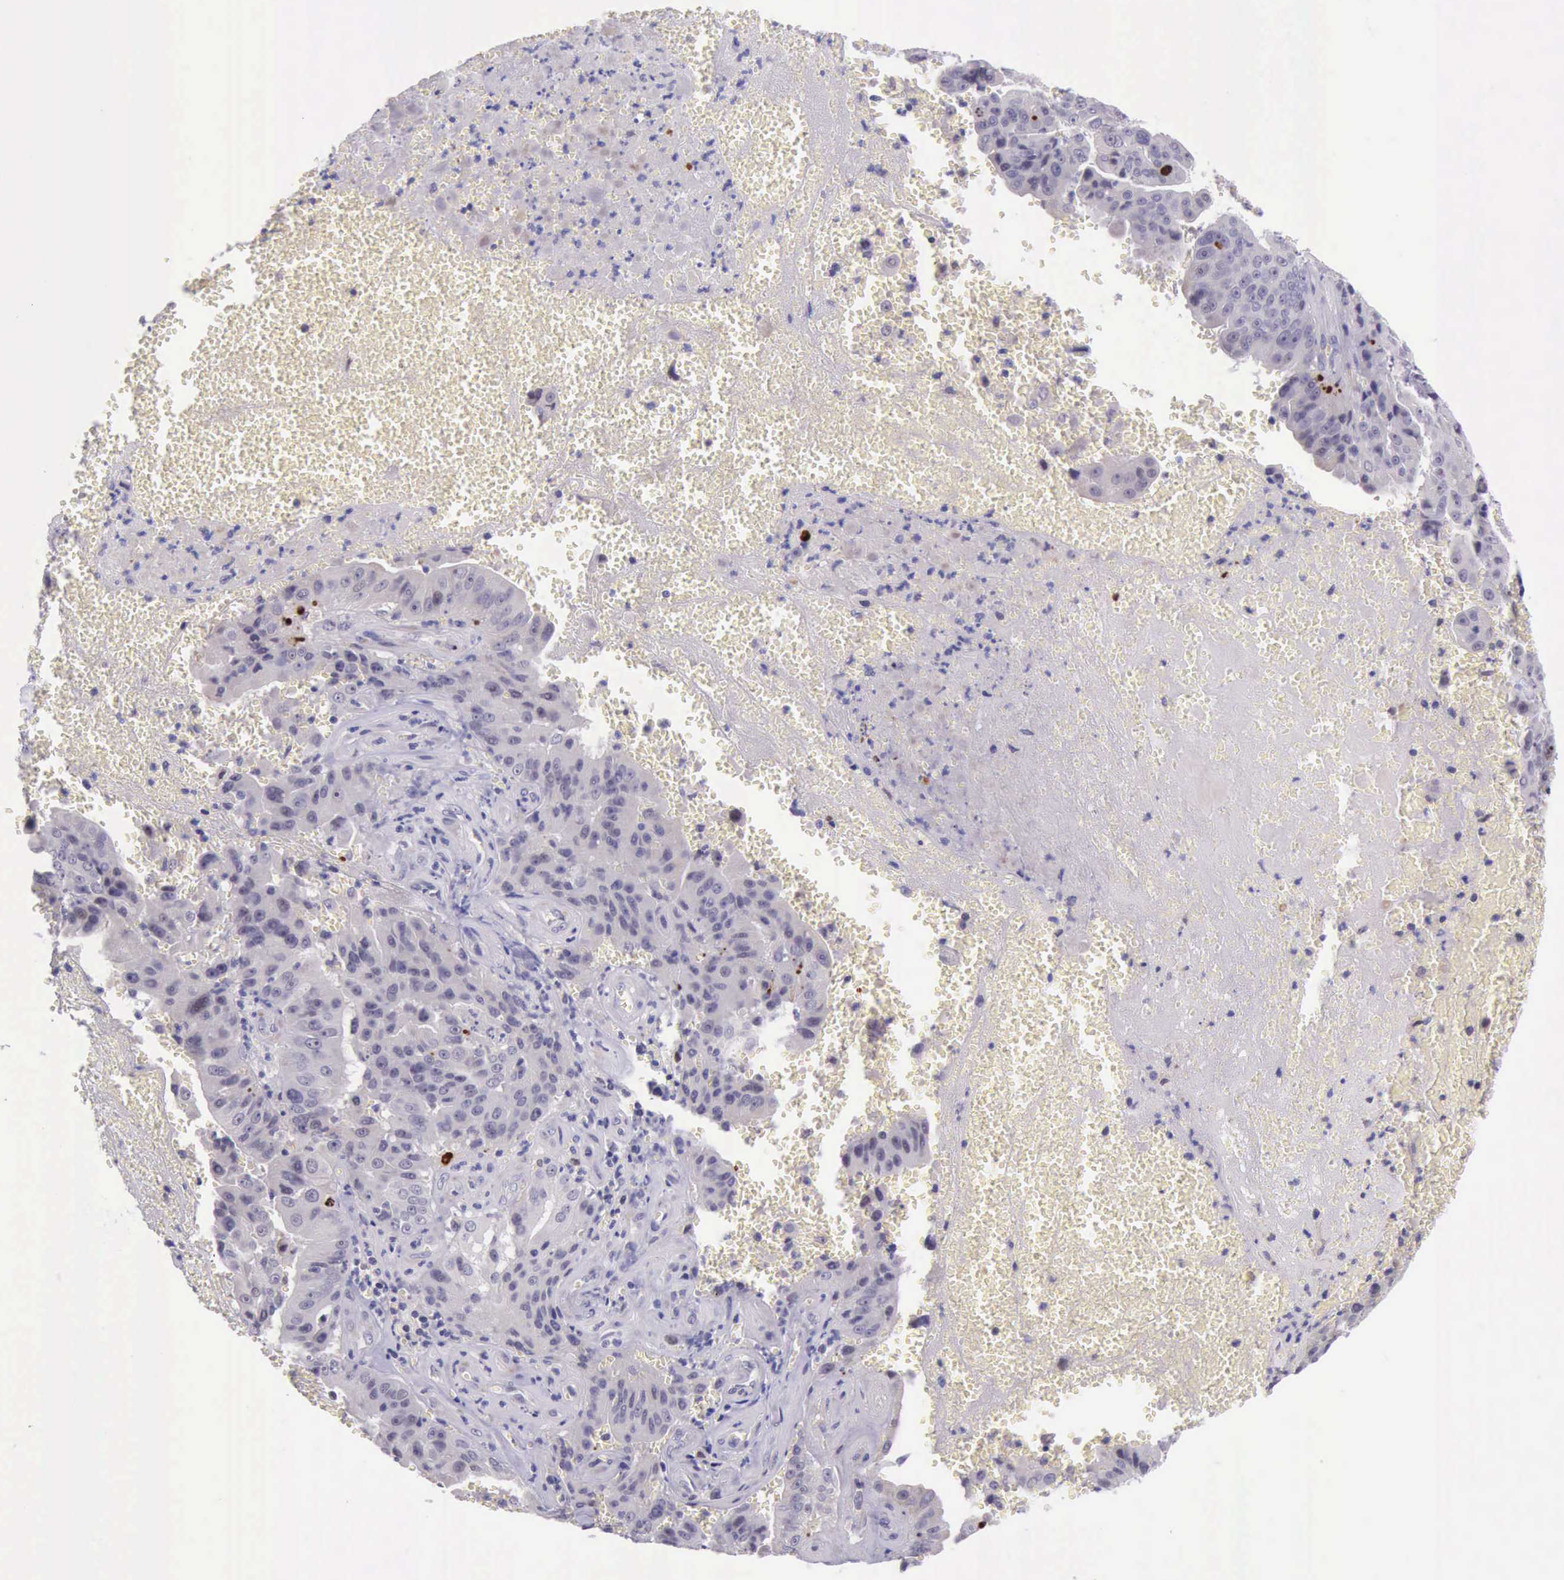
{"staining": {"intensity": "strong", "quantity": "<25%", "location": "nuclear"}, "tissue": "liver cancer", "cell_type": "Tumor cells", "image_type": "cancer", "snomed": [{"axis": "morphology", "description": "Cholangiocarcinoma"}, {"axis": "topography", "description": "Liver"}], "caption": "Approximately <25% of tumor cells in human cholangiocarcinoma (liver) display strong nuclear protein staining as visualized by brown immunohistochemical staining.", "gene": "PARP1", "patient": {"sex": "female", "age": 79}}